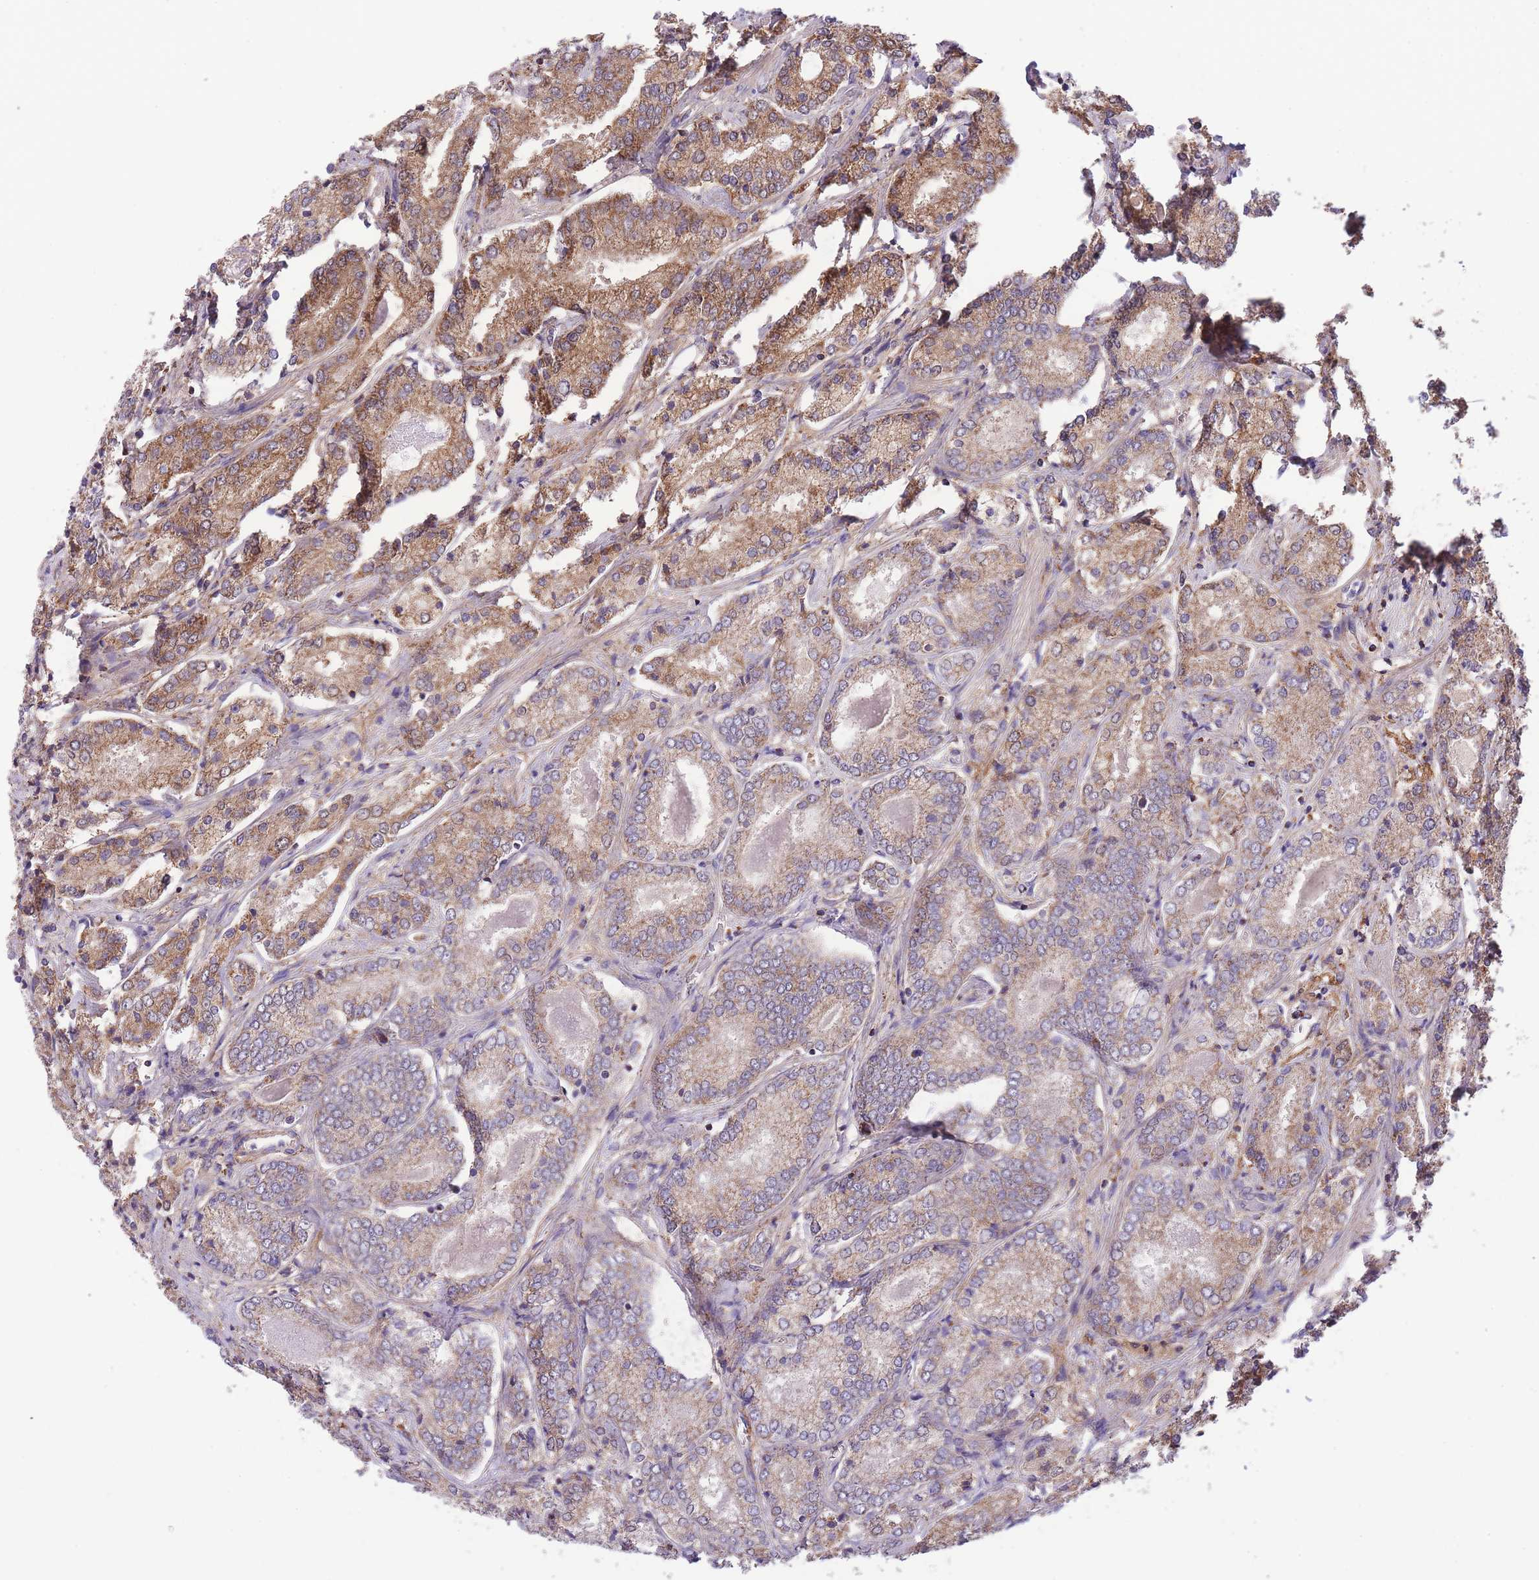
{"staining": {"intensity": "moderate", "quantity": ">75%", "location": "cytoplasmic/membranous"}, "tissue": "prostate cancer", "cell_type": "Tumor cells", "image_type": "cancer", "snomed": [{"axis": "morphology", "description": "Adenocarcinoma, High grade"}, {"axis": "topography", "description": "Prostate"}], "caption": "A medium amount of moderate cytoplasmic/membranous staining is present in approximately >75% of tumor cells in high-grade adenocarcinoma (prostate) tissue.", "gene": "ST3GAL3", "patient": {"sex": "male", "age": 63}}